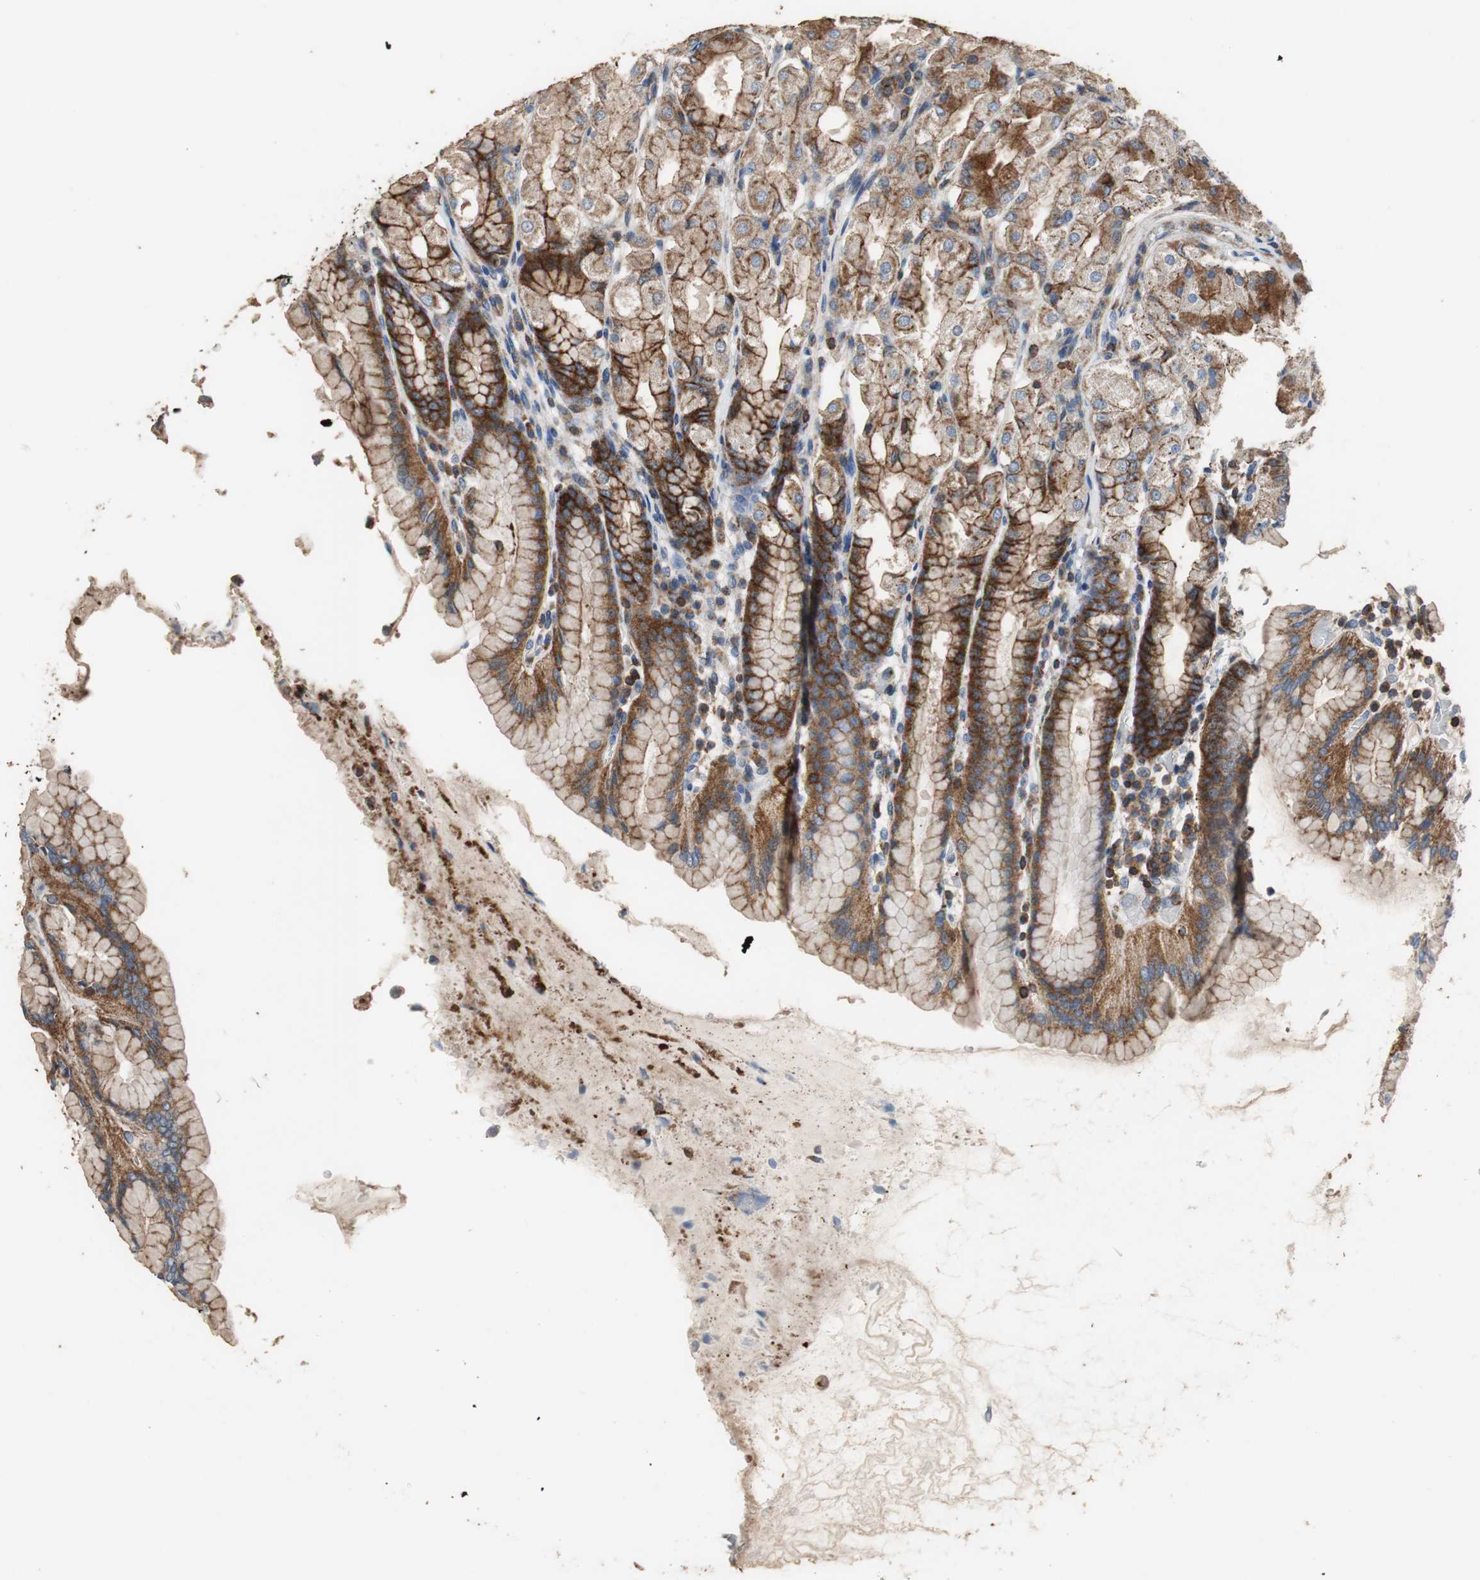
{"staining": {"intensity": "moderate", "quantity": ">75%", "location": "cytoplasmic/membranous"}, "tissue": "stomach", "cell_type": "Glandular cells", "image_type": "normal", "snomed": [{"axis": "morphology", "description": "Normal tissue, NOS"}, {"axis": "topography", "description": "Stomach, upper"}], "caption": "DAB (3,3'-diaminobenzidine) immunohistochemical staining of benign stomach demonstrates moderate cytoplasmic/membranous protein positivity in approximately >75% of glandular cells. (brown staining indicates protein expression, while blue staining denotes nuclei).", "gene": "PRKRA", "patient": {"sex": "male", "age": 68}}